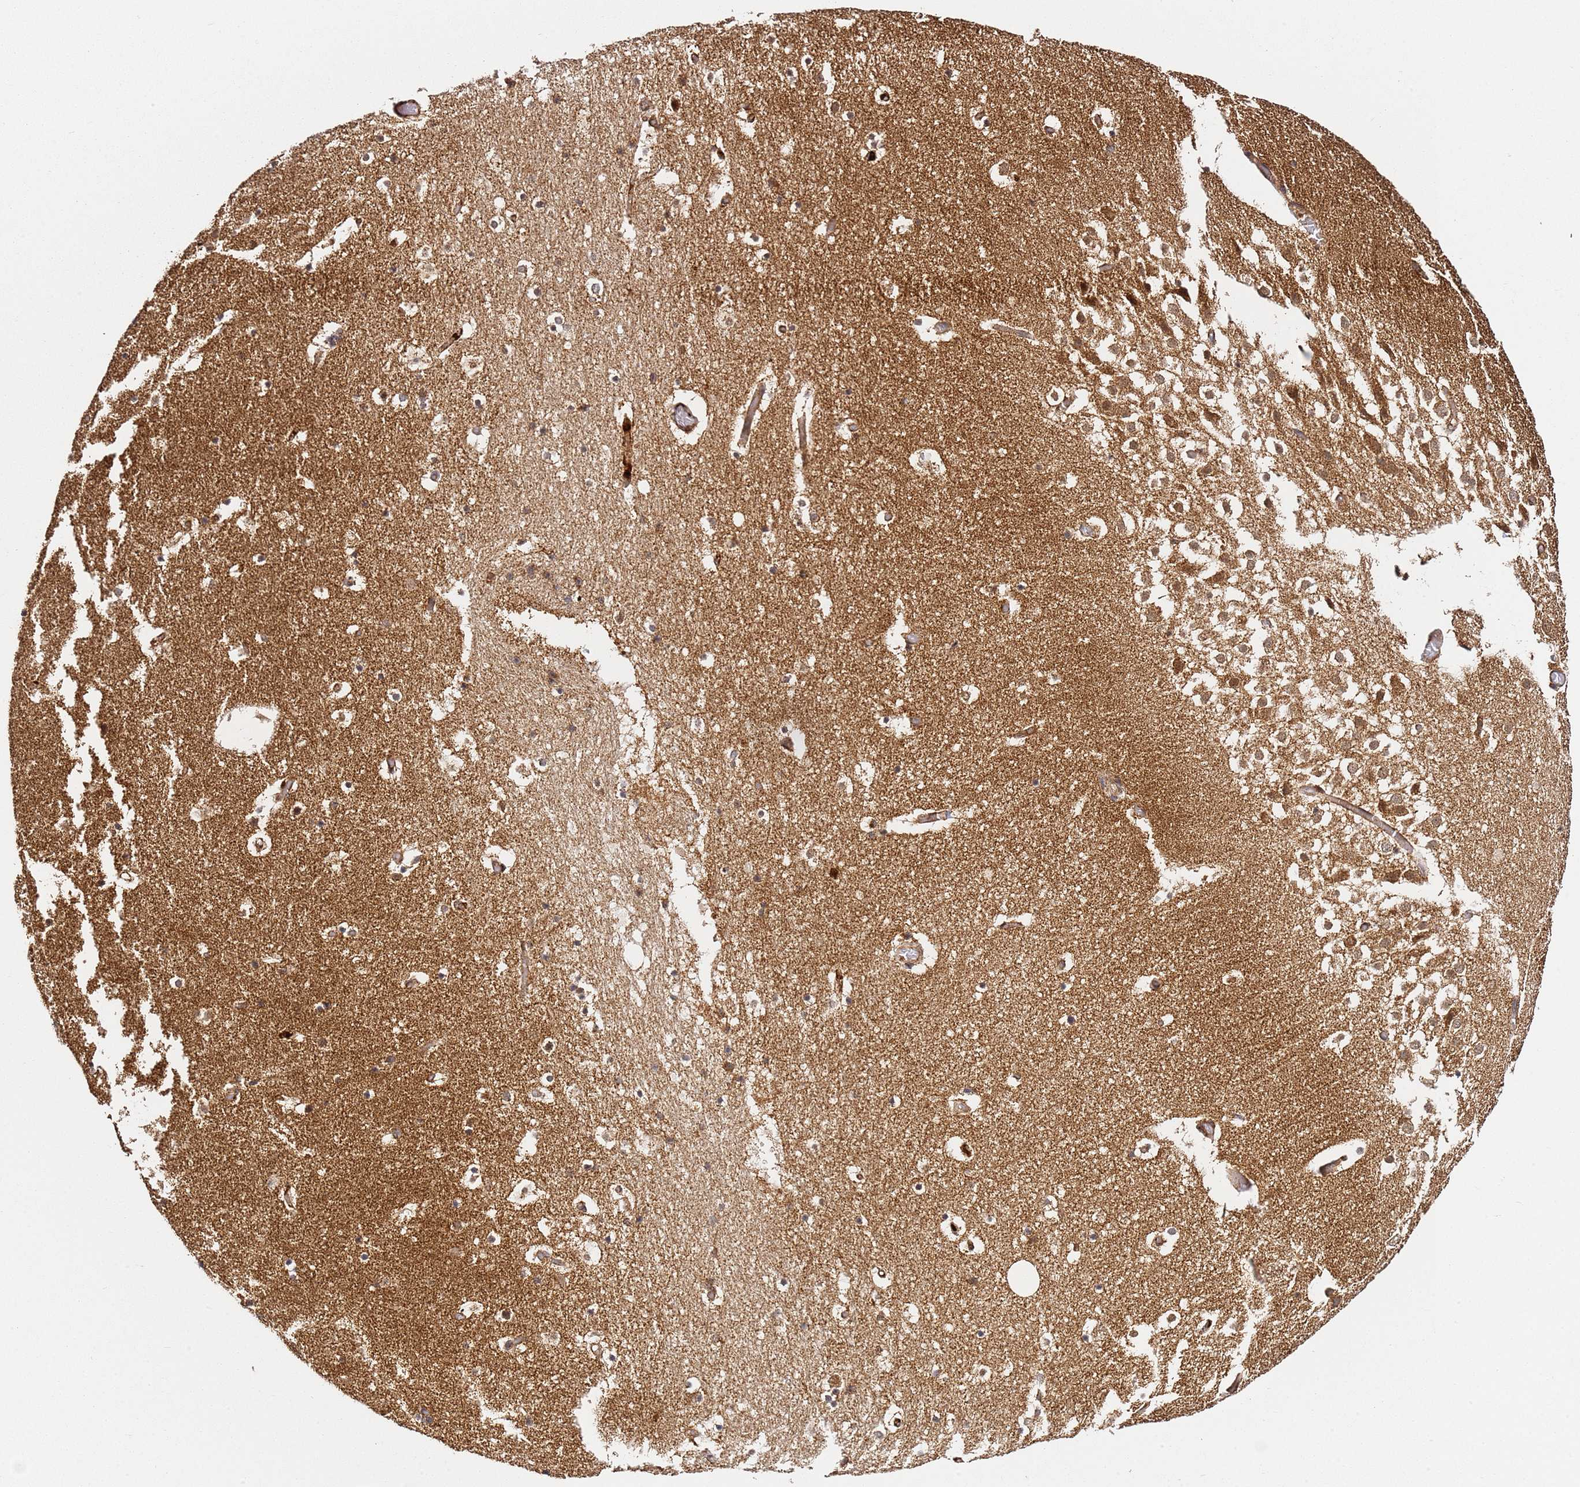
{"staining": {"intensity": "moderate", "quantity": ">75%", "location": "cytoplasmic/membranous,nuclear"}, "tissue": "hippocampus", "cell_type": "Glial cells", "image_type": "normal", "snomed": [{"axis": "morphology", "description": "Normal tissue, NOS"}, {"axis": "topography", "description": "Hippocampus"}], "caption": "Hippocampus stained with a protein marker exhibits moderate staining in glial cells.", "gene": "SMOX", "patient": {"sex": "female", "age": 52}}